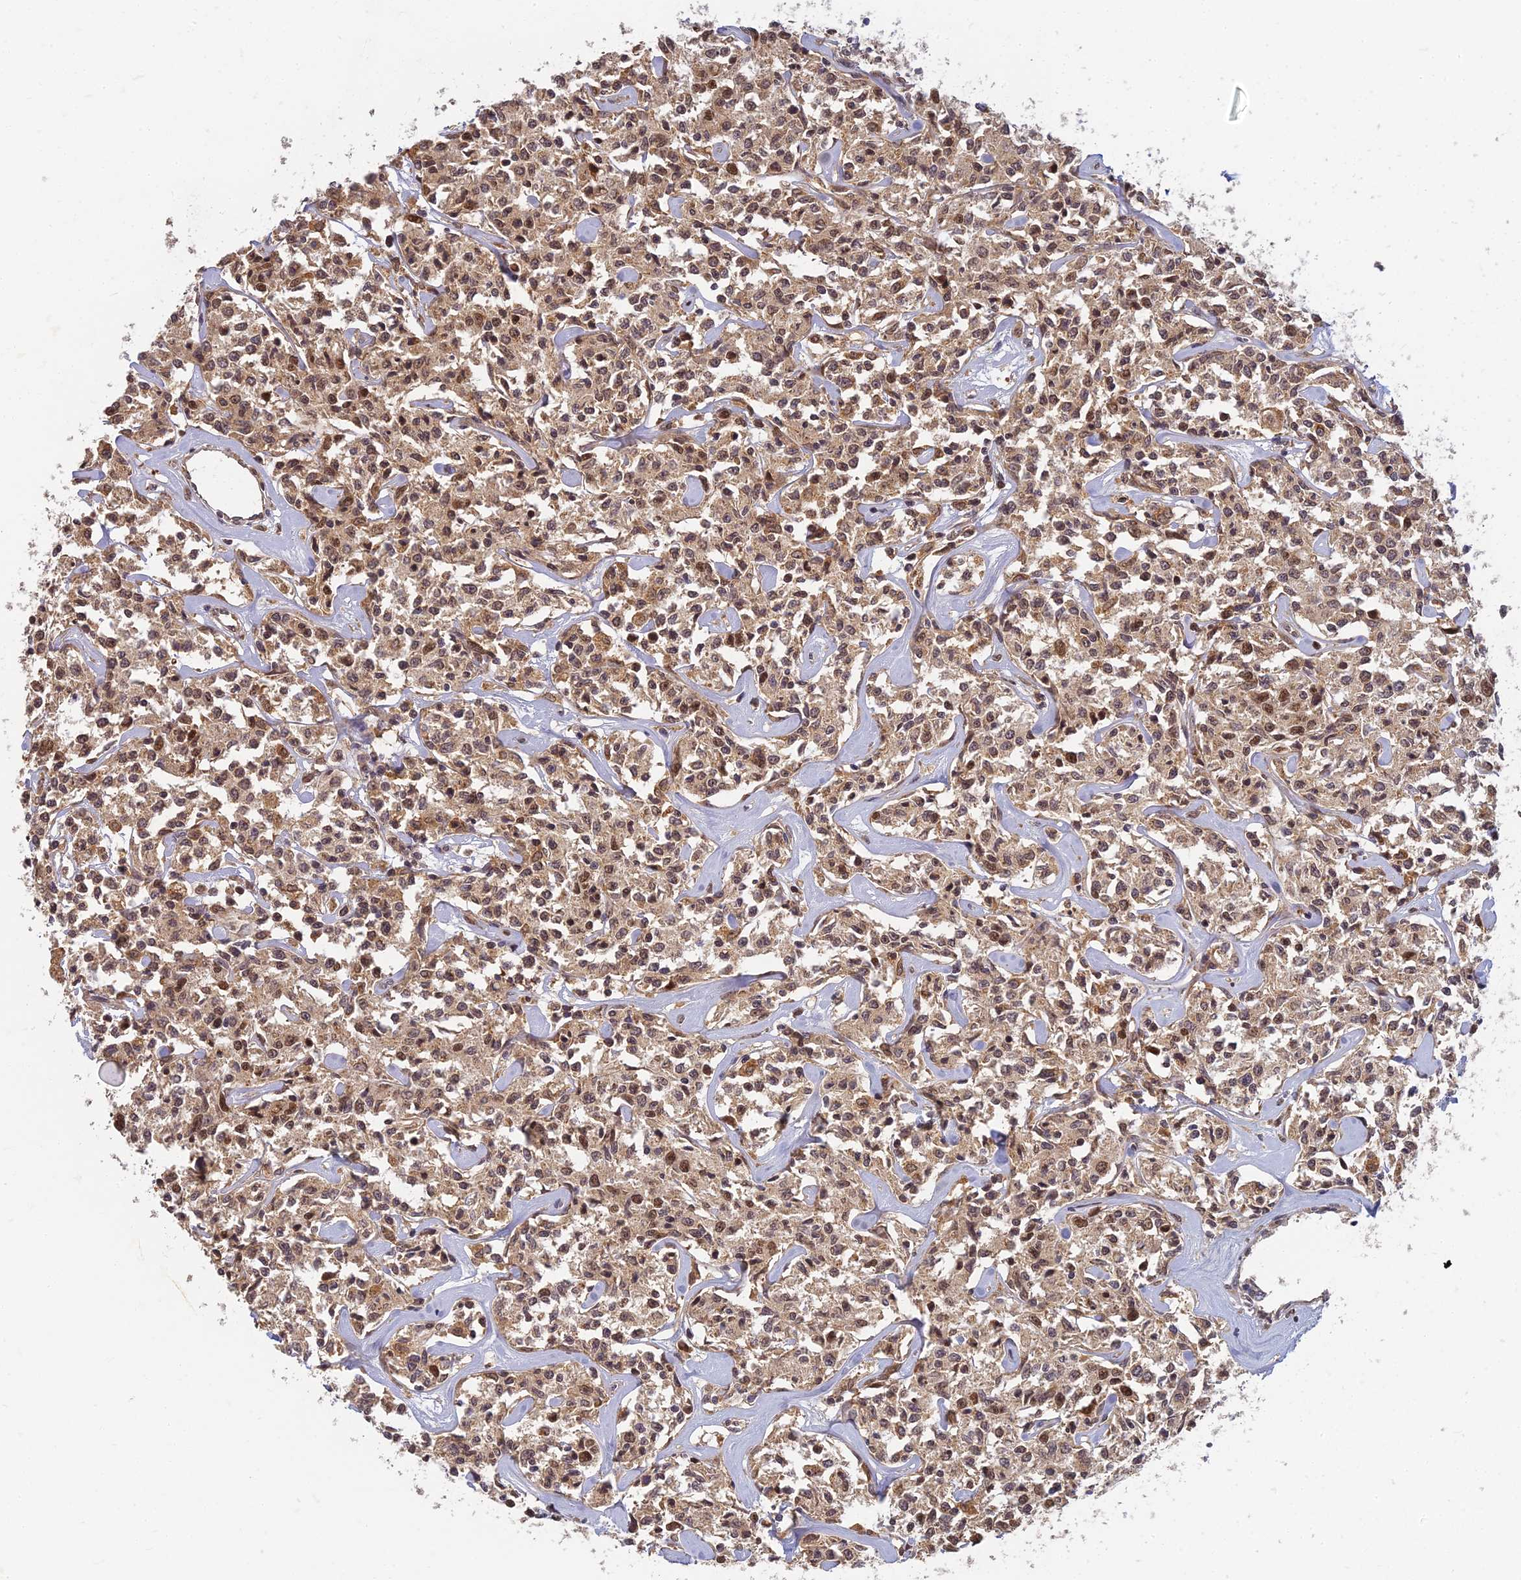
{"staining": {"intensity": "moderate", "quantity": ">75%", "location": "cytoplasmic/membranous"}, "tissue": "lymphoma", "cell_type": "Tumor cells", "image_type": "cancer", "snomed": [{"axis": "morphology", "description": "Malignant lymphoma, non-Hodgkin's type, Low grade"}, {"axis": "topography", "description": "Small intestine"}], "caption": "Human low-grade malignant lymphoma, non-Hodgkin's type stained for a protein (brown) demonstrates moderate cytoplasmic/membranous positive expression in about >75% of tumor cells.", "gene": "RGL3", "patient": {"sex": "female", "age": 59}}